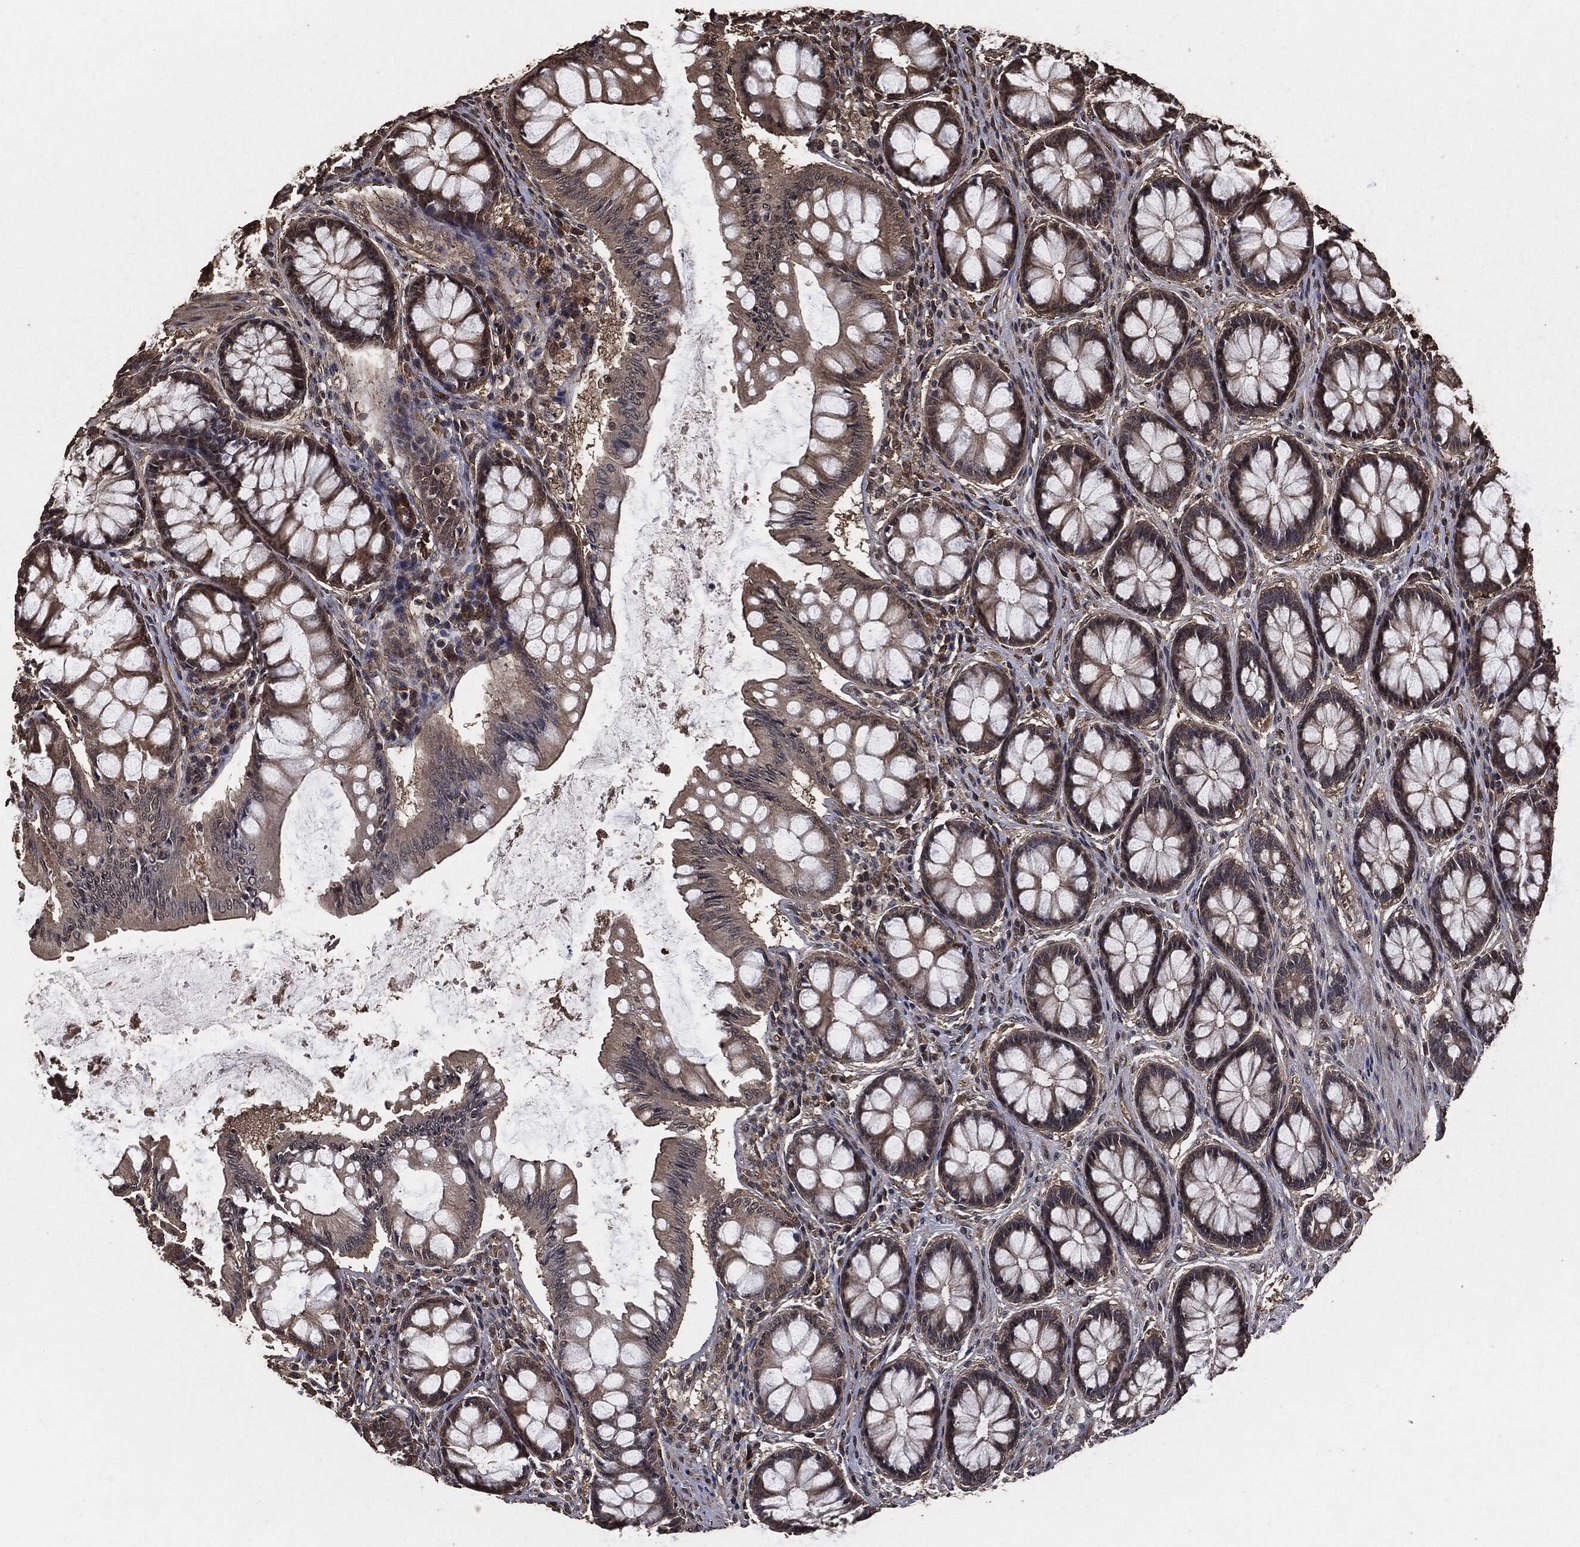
{"staining": {"intensity": "moderate", "quantity": "25%-75%", "location": "cytoplasmic/membranous"}, "tissue": "colon", "cell_type": "Endothelial cells", "image_type": "normal", "snomed": [{"axis": "morphology", "description": "Normal tissue, NOS"}, {"axis": "topography", "description": "Colon"}], "caption": "Colon was stained to show a protein in brown. There is medium levels of moderate cytoplasmic/membranous positivity in about 25%-75% of endothelial cells. (DAB (3,3'-diaminobenzidine) = brown stain, brightfield microscopy at high magnification).", "gene": "AKT1S1", "patient": {"sex": "female", "age": 65}}